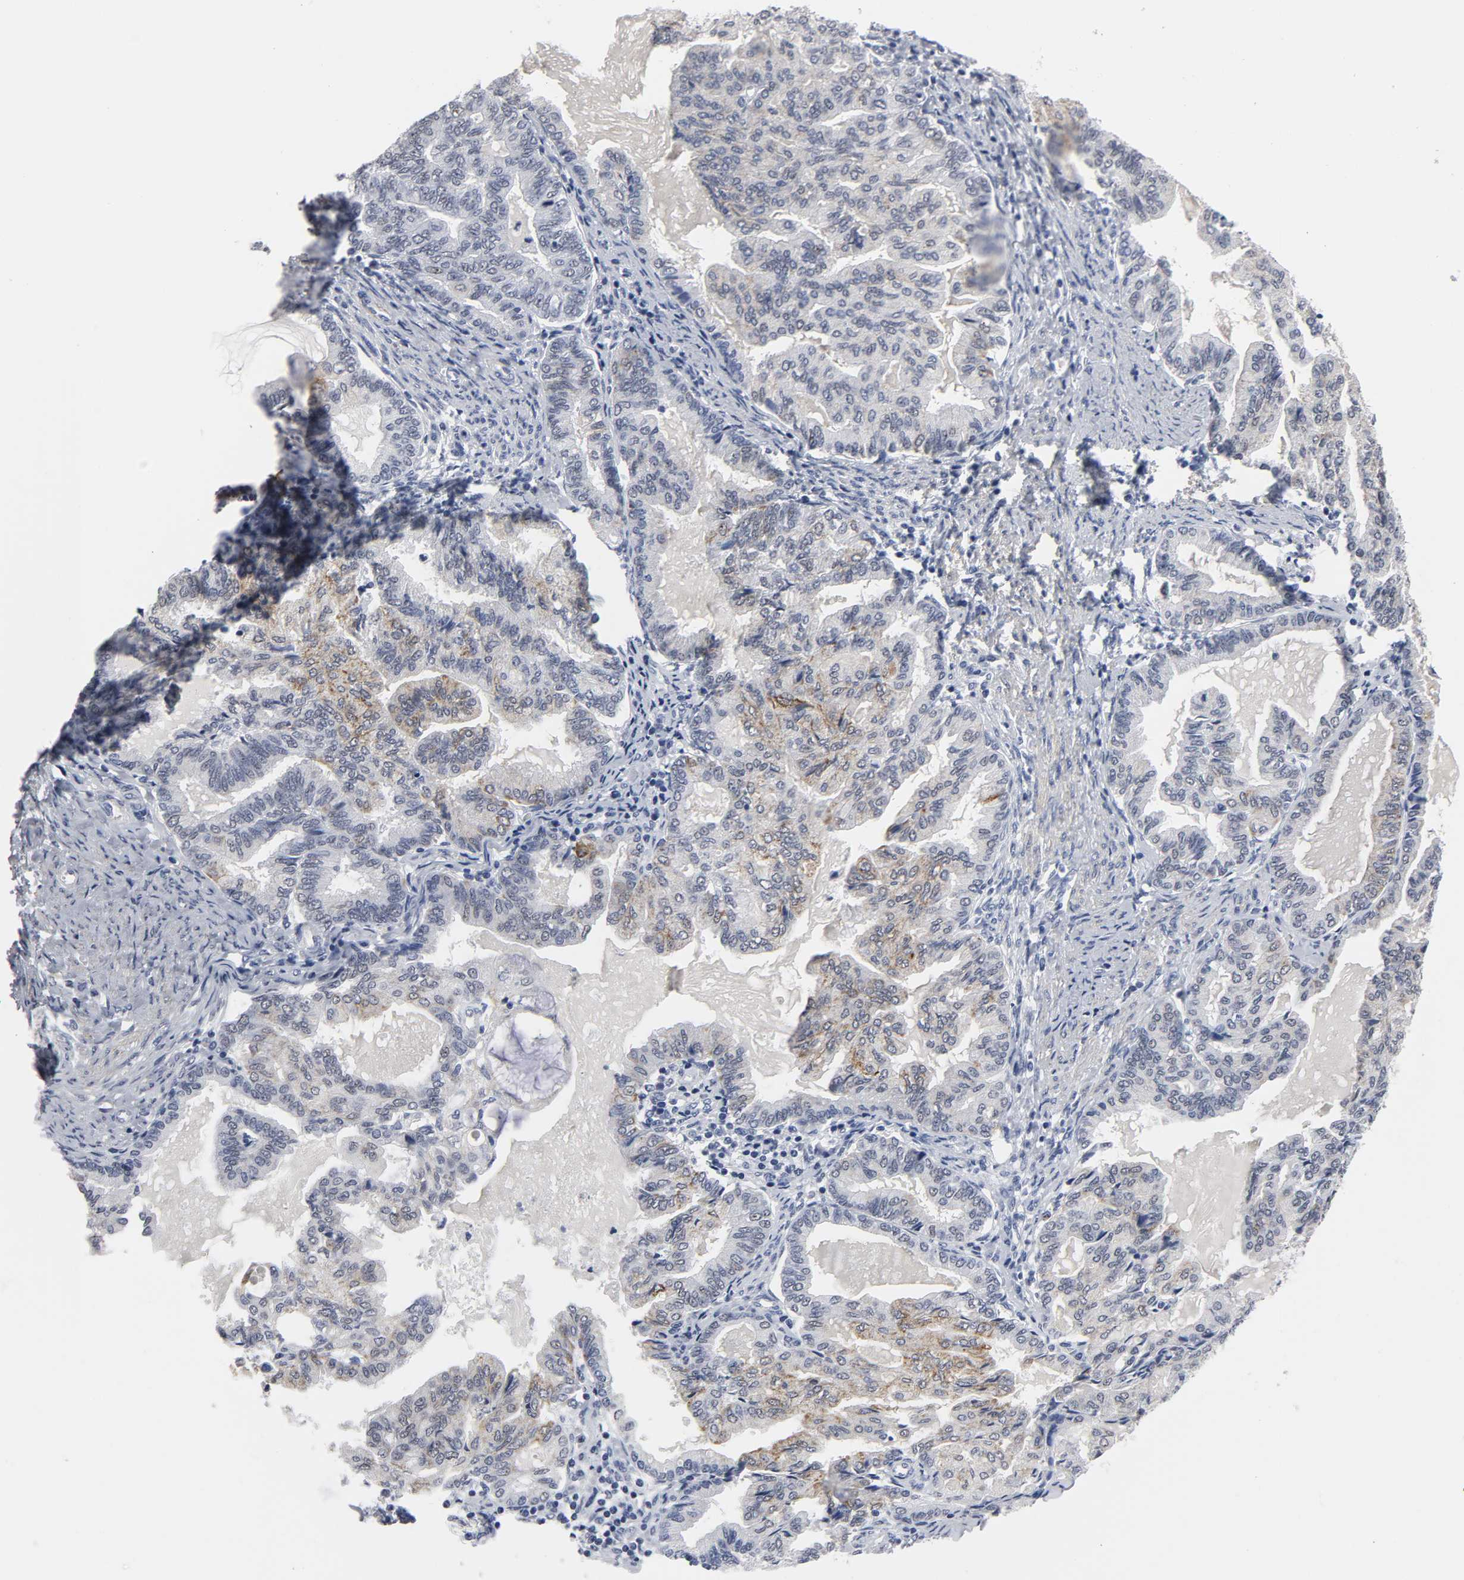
{"staining": {"intensity": "moderate", "quantity": "<25%", "location": "cytoplasmic/membranous"}, "tissue": "endometrial cancer", "cell_type": "Tumor cells", "image_type": "cancer", "snomed": [{"axis": "morphology", "description": "Adenocarcinoma, NOS"}, {"axis": "topography", "description": "Endometrium"}], "caption": "The micrograph shows immunohistochemical staining of endometrial cancer (adenocarcinoma). There is moderate cytoplasmic/membranous expression is seen in about <25% of tumor cells. The staining is performed using DAB (3,3'-diaminobenzidine) brown chromogen to label protein expression. The nuclei are counter-stained blue using hematoxylin.", "gene": "GRHL2", "patient": {"sex": "female", "age": 86}}